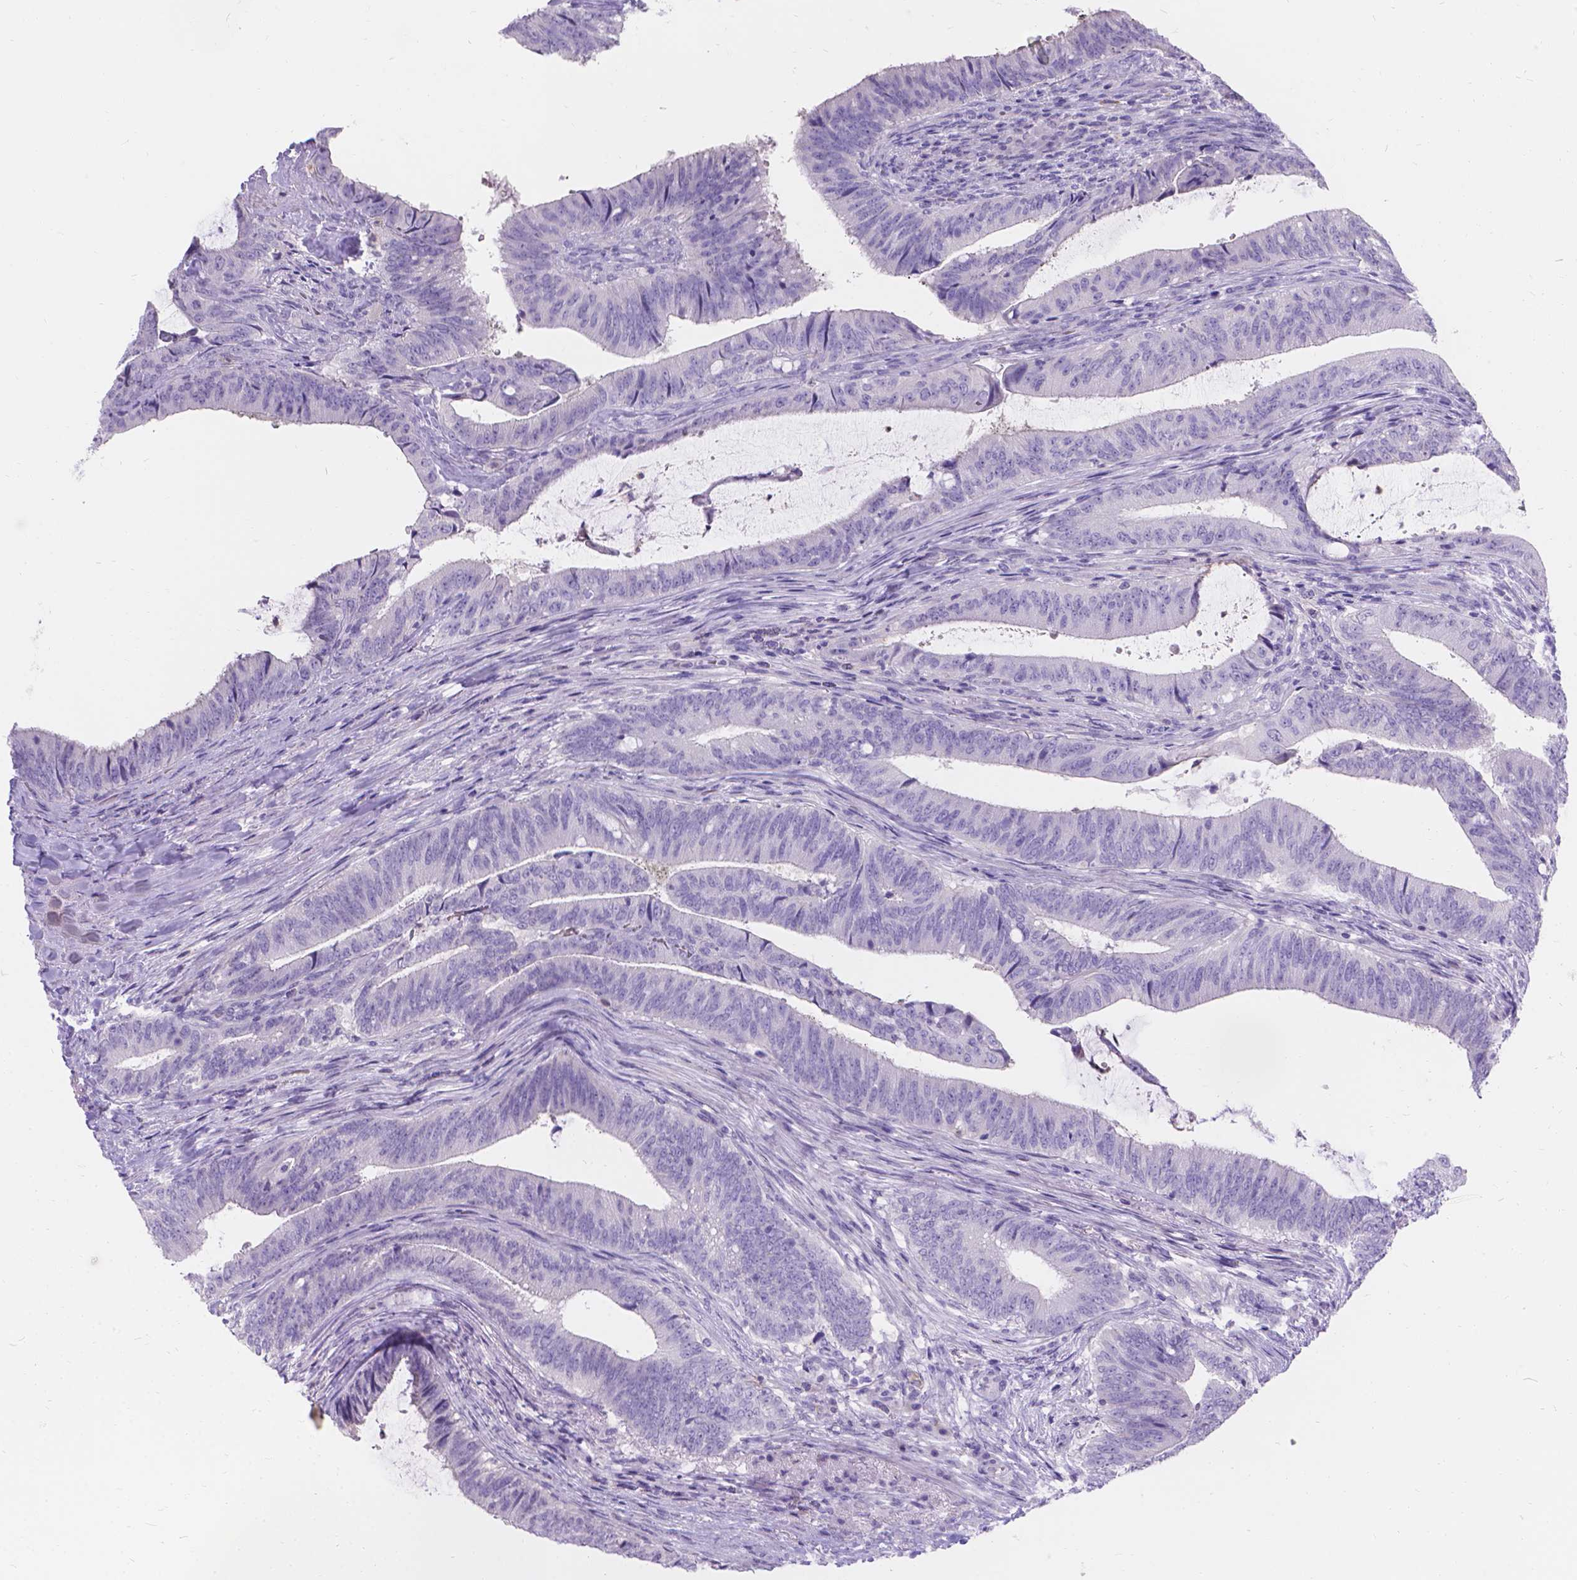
{"staining": {"intensity": "negative", "quantity": "none", "location": "none"}, "tissue": "colorectal cancer", "cell_type": "Tumor cells", "image_type": "cancer", "snomed": [{"axis": "morphology", "description": "Adenocarcinoma, NOS"}, {"axis": "topography", "description": "Colon"}], "caption": "The micrograph exhibits no staining of tumor cells in colorectal adenocarcinoma.", "gene": "GNRHR", "patient": {"sex": "female", "age": 43}}